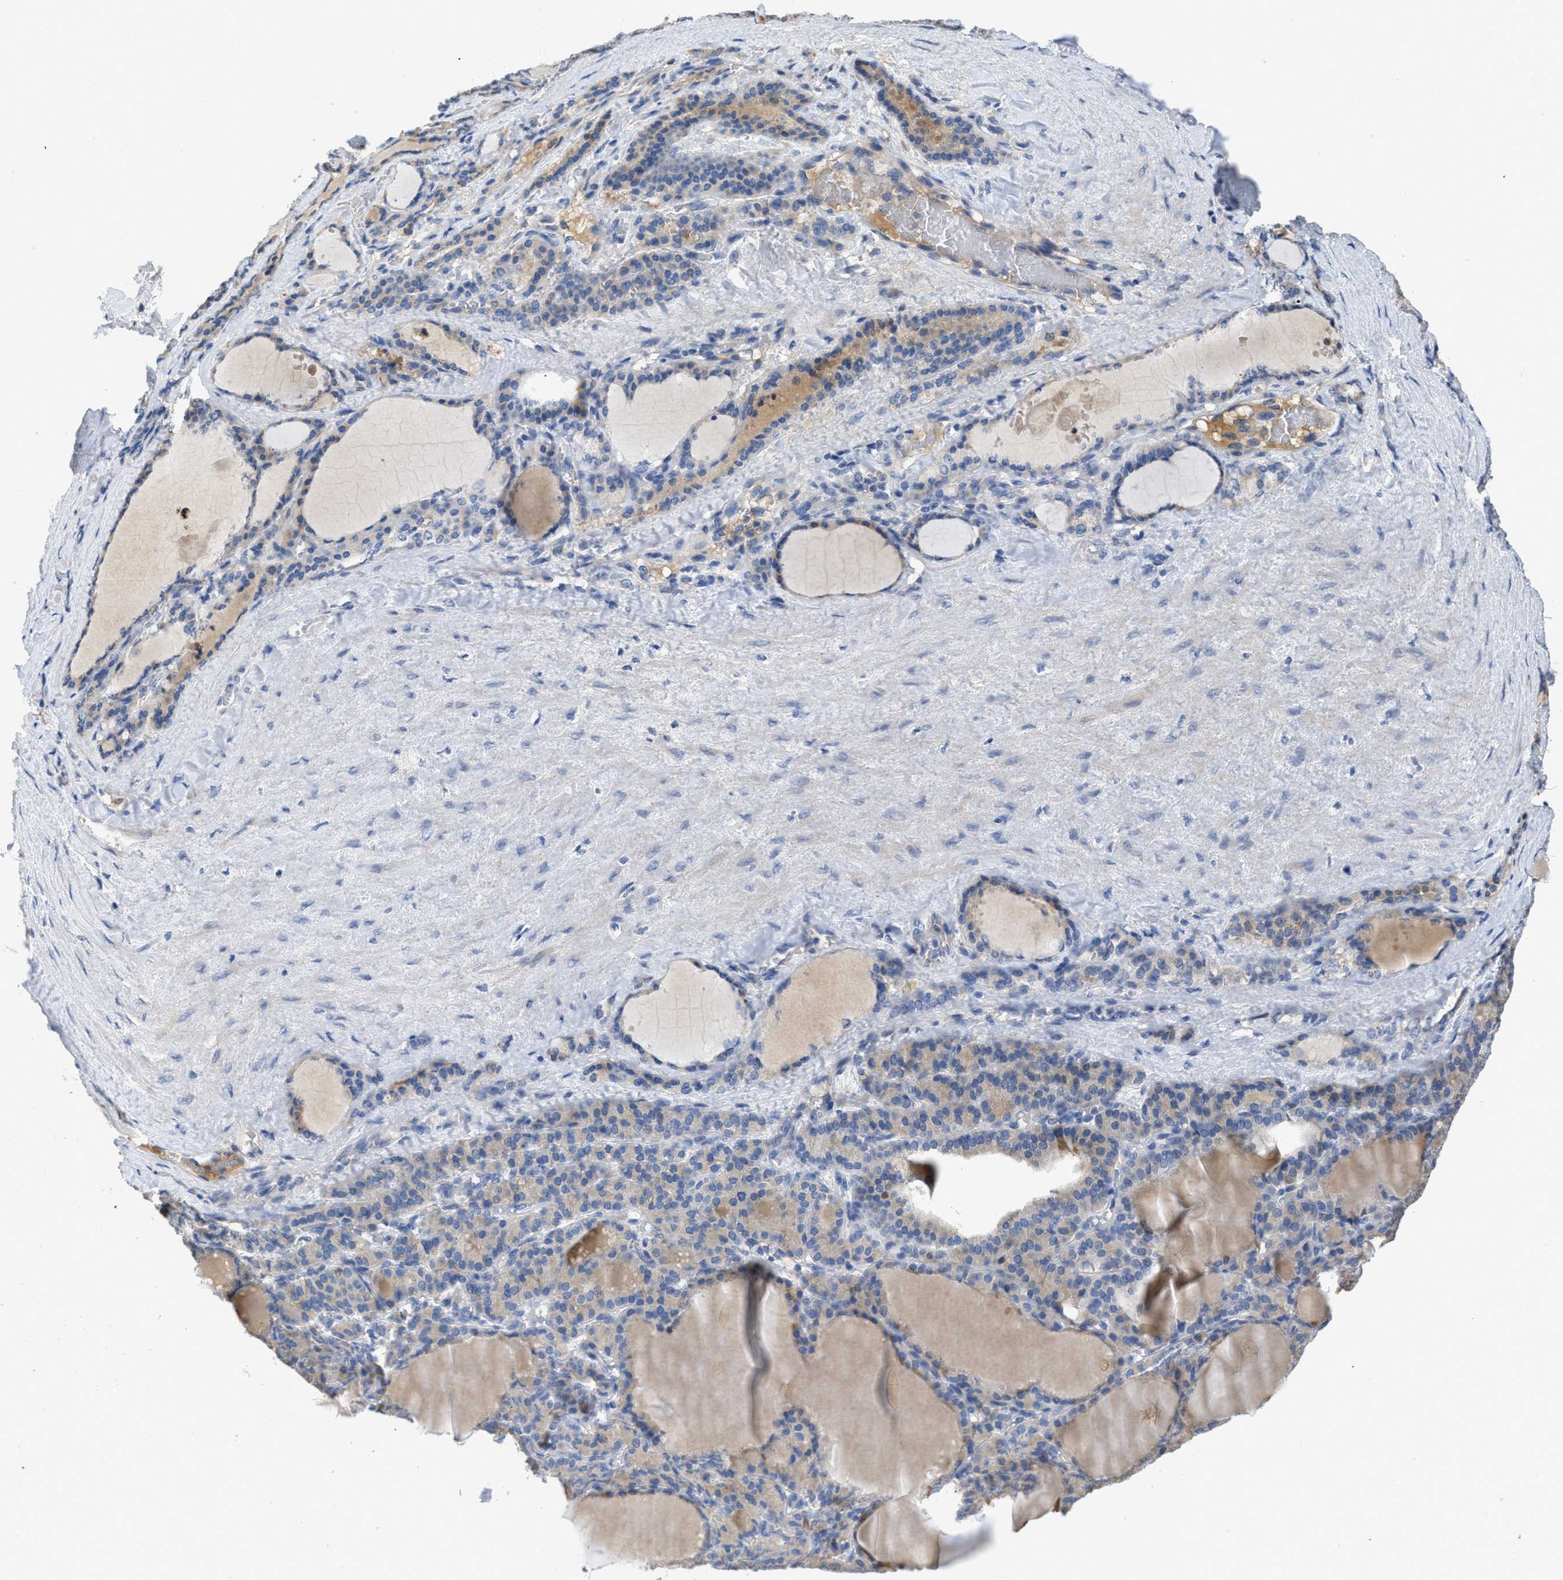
{"staining": {"intensity": "moderate", "quantity": ">75%", "location": "cytoplasmic/membranous"}, "tissue": "thyroid gland", "cell_type": "Glandular cells", "image_type": "normal", "snomed": [{"axis": "morphology", "description": "Normal tissue, NOS"}, {"axis": "topography", "description": "Thyroid gland"}], "caption": "Immunohistochemical staining of benign human thyroid gland exhibits medium levels of moderate cytoplasmic/membranous positivity in approximately >75% of glandular cells.", "gene": "C1S", "patient": {"sex": "female", "age": 28}}